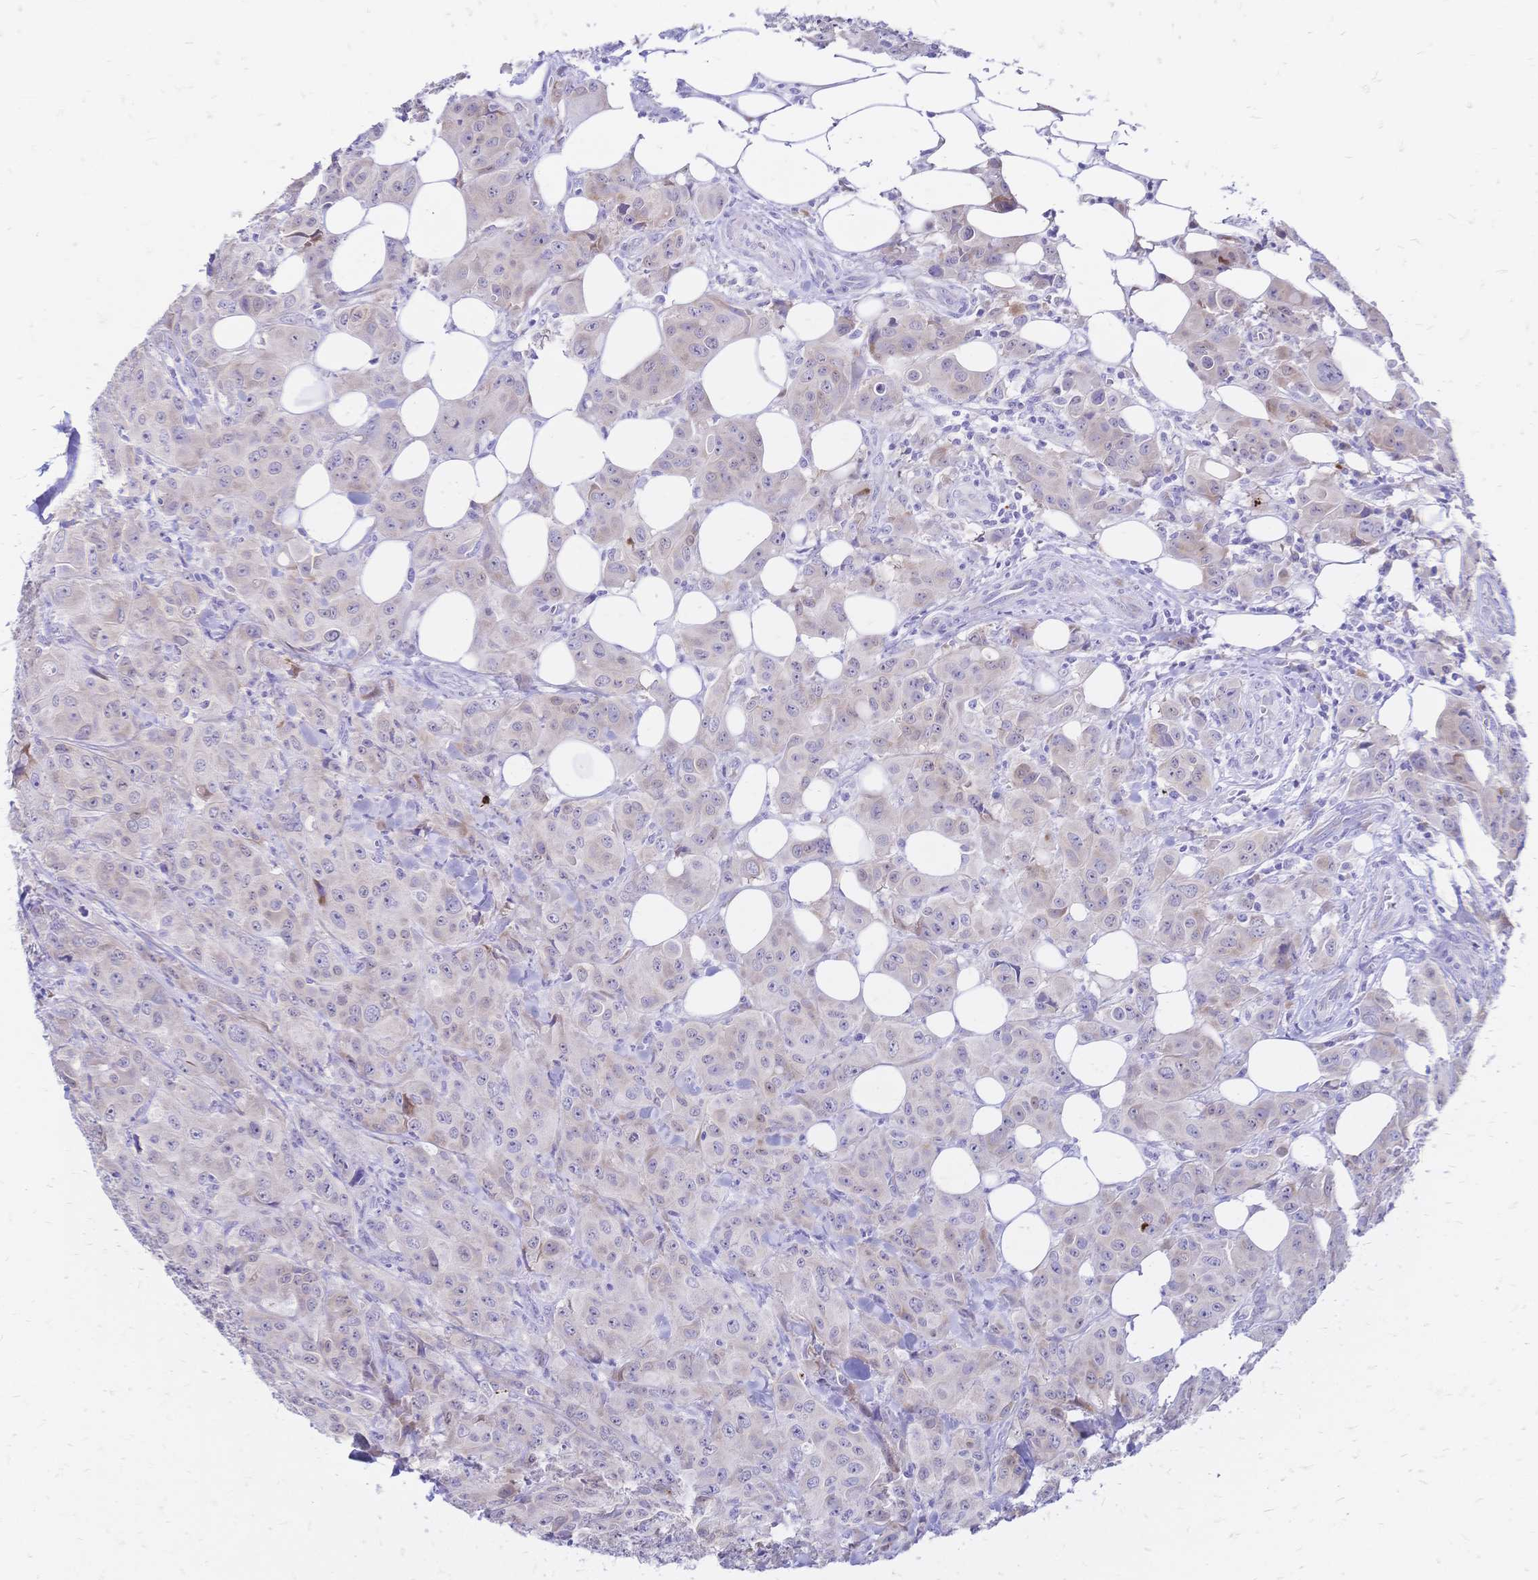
{"staining": {"intensity": "weak", "quantity": "<25%", "location": "cytoplasmic/membranous"}, "tissue": "breast cancer", "cell_type": "Tumor cells", "image_type": "cancer", "snomed": [{"axis": "morphology", "description": "Normal tissue, NOS"}, {"axis": "morphology", "description": "Duct carcinoma"}, {"axis": "topography", "description": "Breast"}], "caption": "High power microscopy micrograph of an immunohistochemistry (IHC) histopathology image of invasive ductal carcinoma (breast), revealing no significant expression in tumor cells.", "gene": "GRB7", "patient": {"sex": "female", "age": 43}}